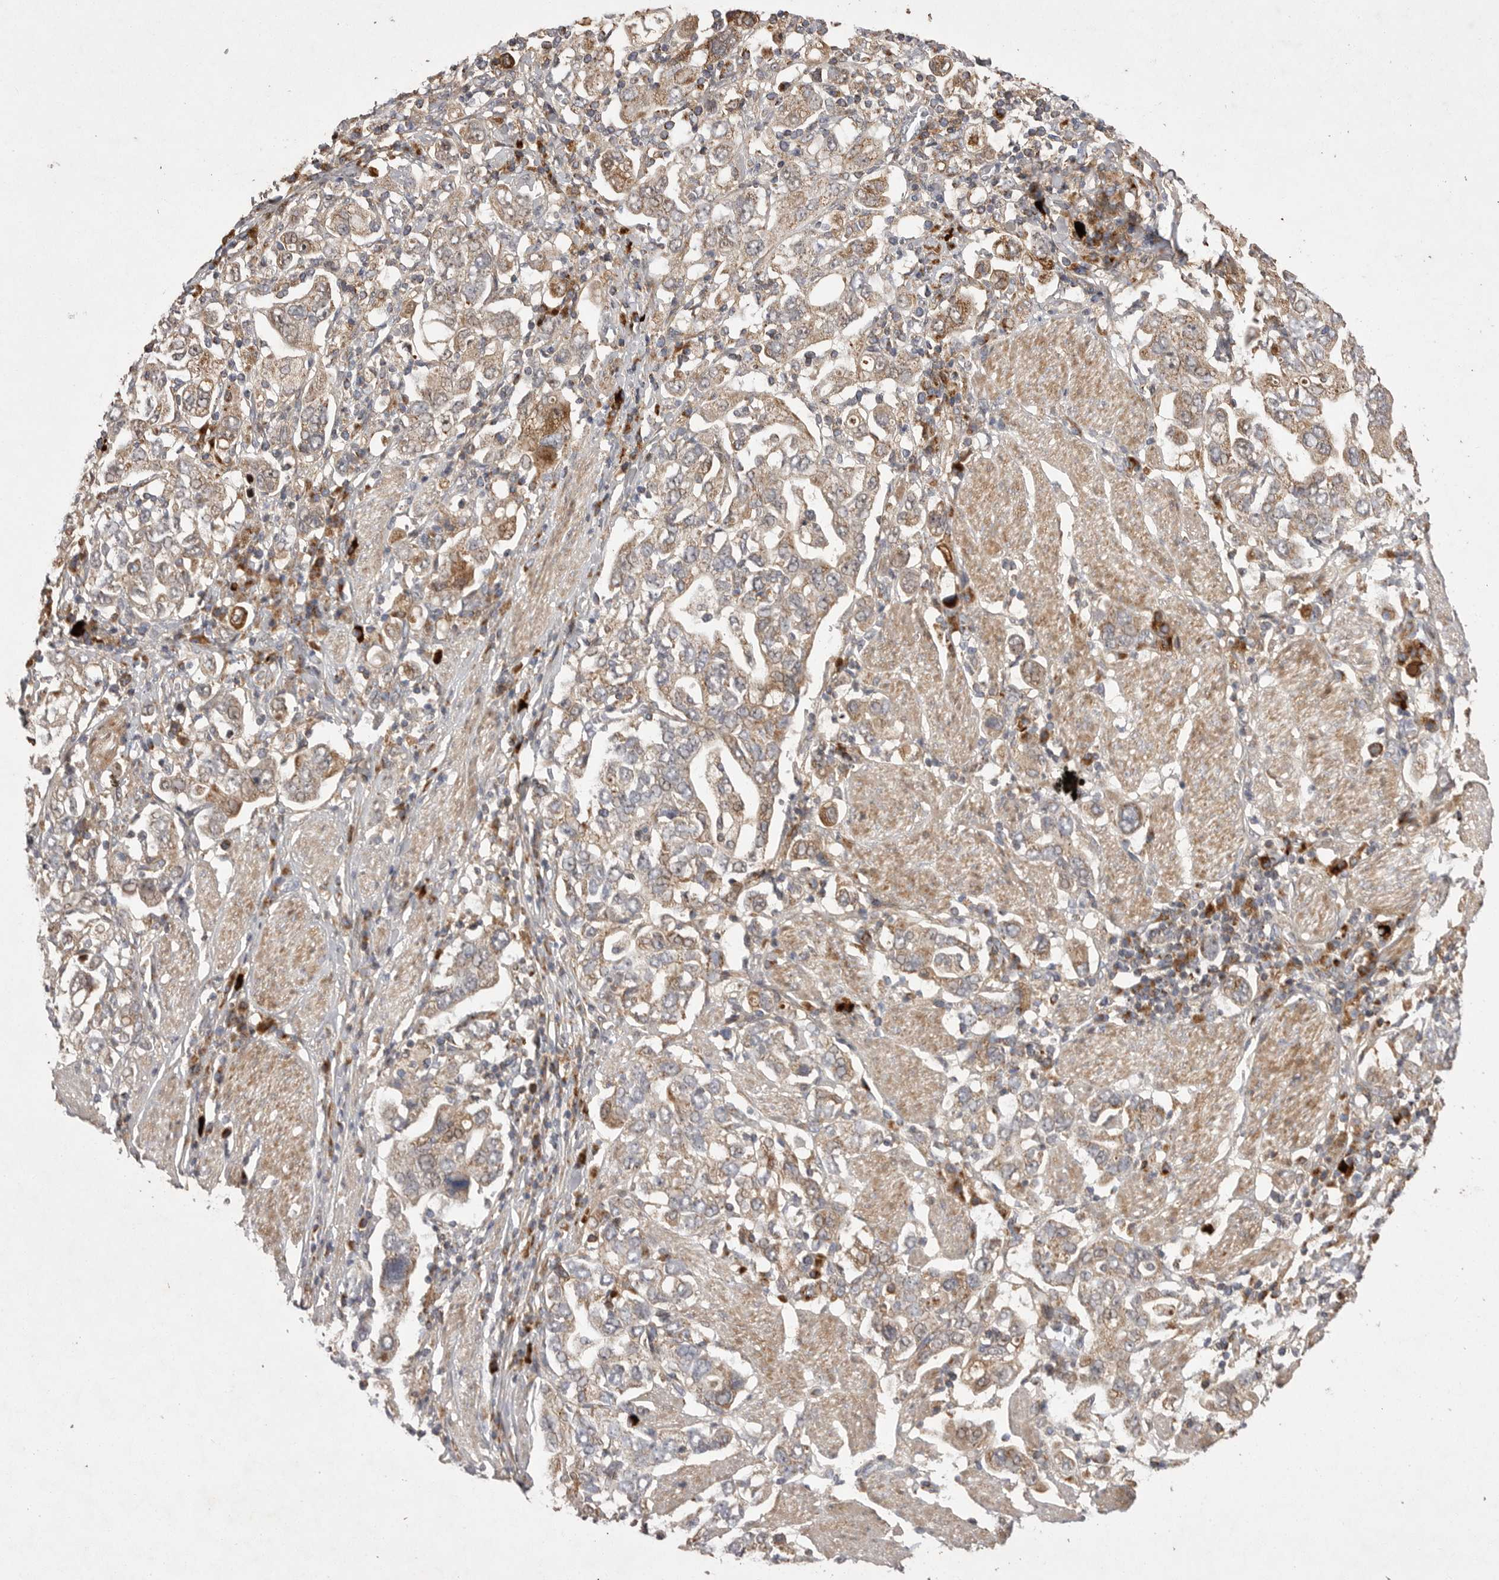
{"staining": {"intensity": "weak", "quantity": ">75%", "location": "cytoplasmic/membranous"}, "tissue": "stomach cancer", "cell_type": "Tumor cells", "image_type": "cancer", "snomed": [{"axis": "morphology", "description": "Adenocarcinoma, NOS"}, {"axis": "topography", "description": "Stomach, upper"}], "caption": "Human stomach cancer stained with a brown dye exhibits weak cytoplasmic/membranous positive staining in approximately >75% of tumor cells.", "gene": "KYAT3", "patient": {"sex": "male", "age": 62}}